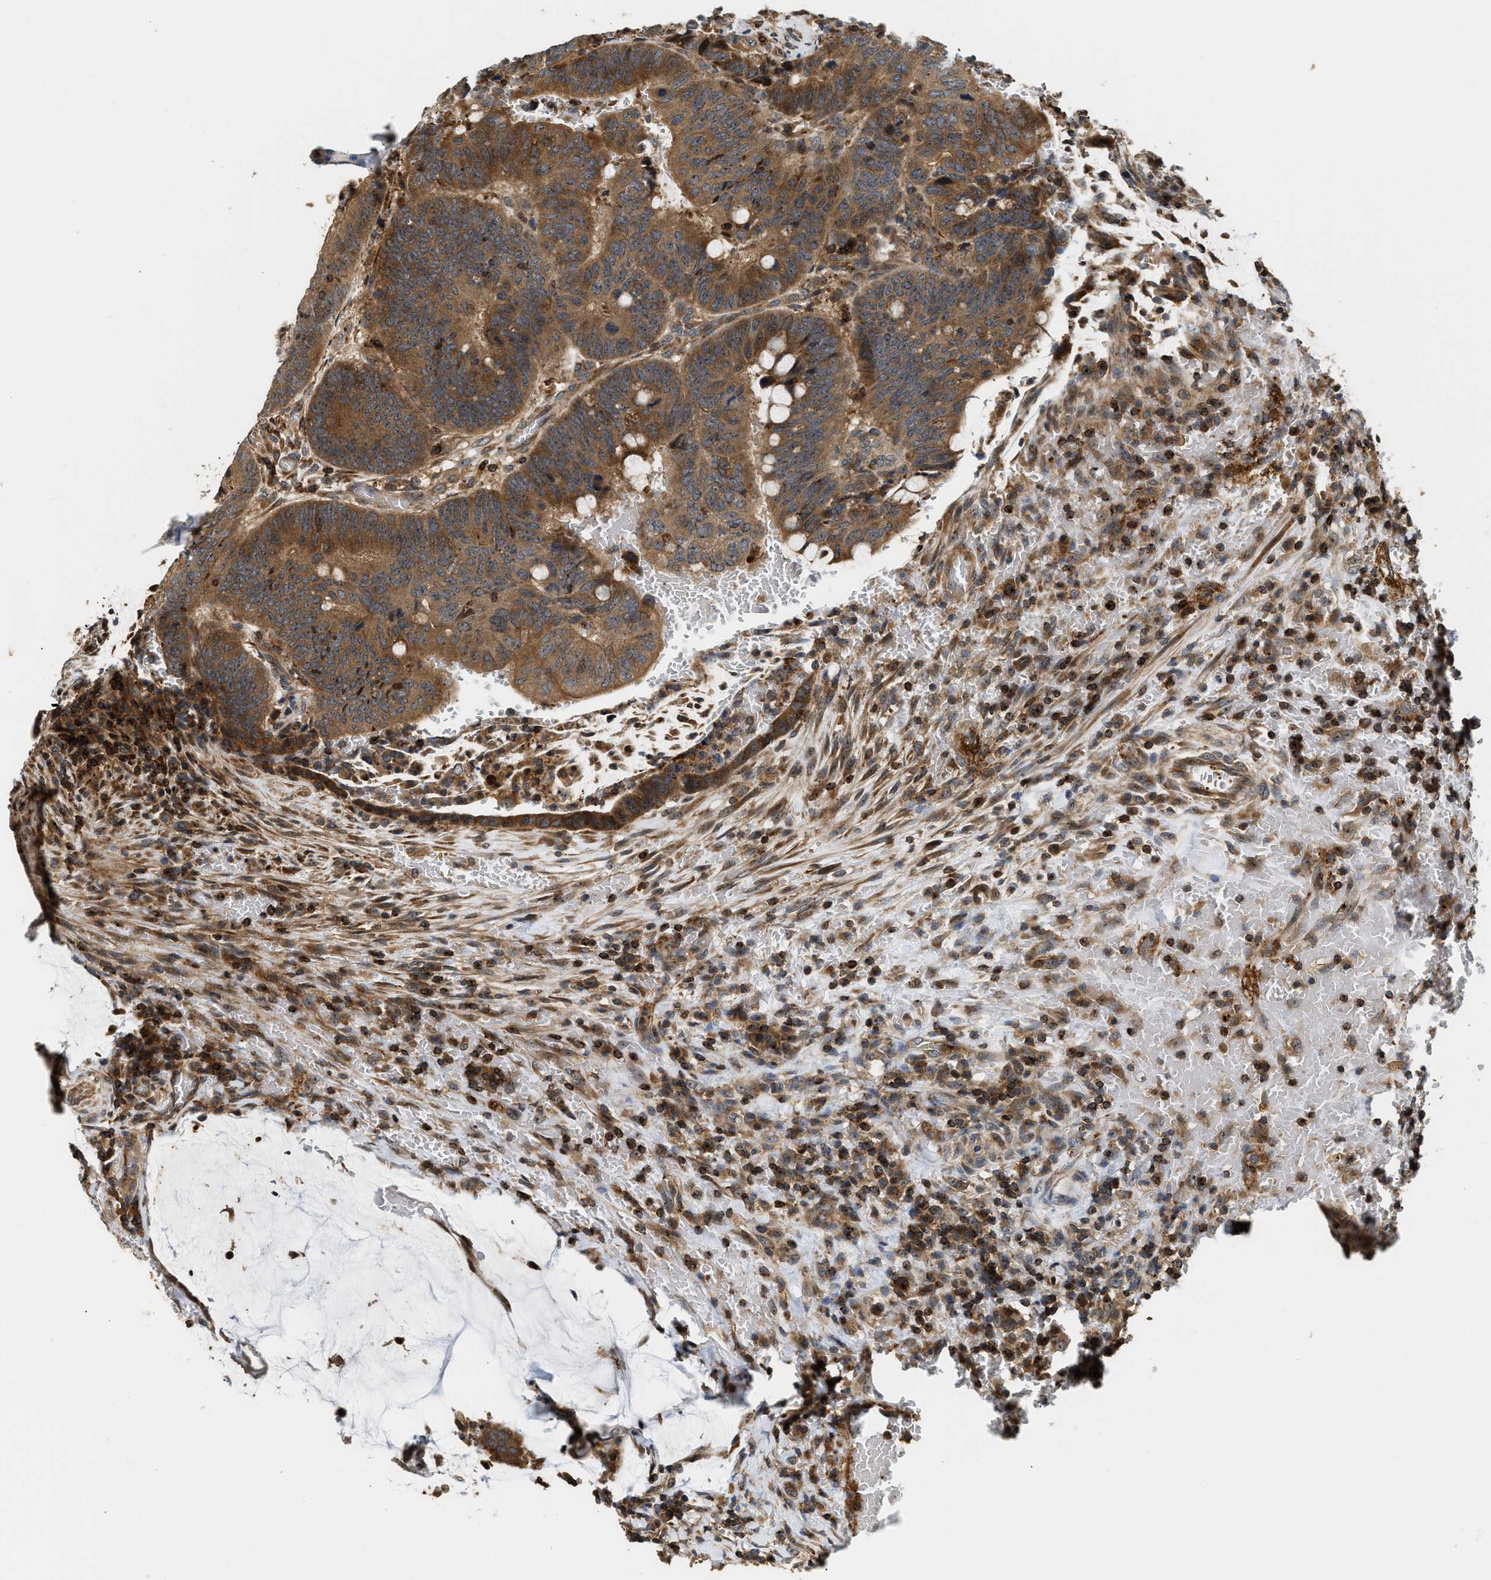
{"staining": {"intensity": "moderate", "quantity": ">75%", "location": "cytoplasmic/membranous"}, "tissue": "colorectal cancer", "cell_type": "Tumor cells", "image_type": "cancer", "snomed": [{"axis": "morphology", "description": "Normal tissue, NOS"}, {"axis": "morphology", "description": "Adenocarcinoma, NOS"}, {"axis": "topography", "description": "Rectum"}, {"axis": "topography", "description": "Peripheral nerve tissue"}], "caption": "Immunohistochemical staining of human colorectal adenocarcinoma exhibits medium levels of moderate cytoplasmic/membranous protein staining in approximately >75% of tumor cells. (Stains: DAB in brown, nuclei in blue, Microscopy: brightfield microscopy at high magnification).", "gene": "SNX5", "patient": {"sex": "male", "age": 92}}